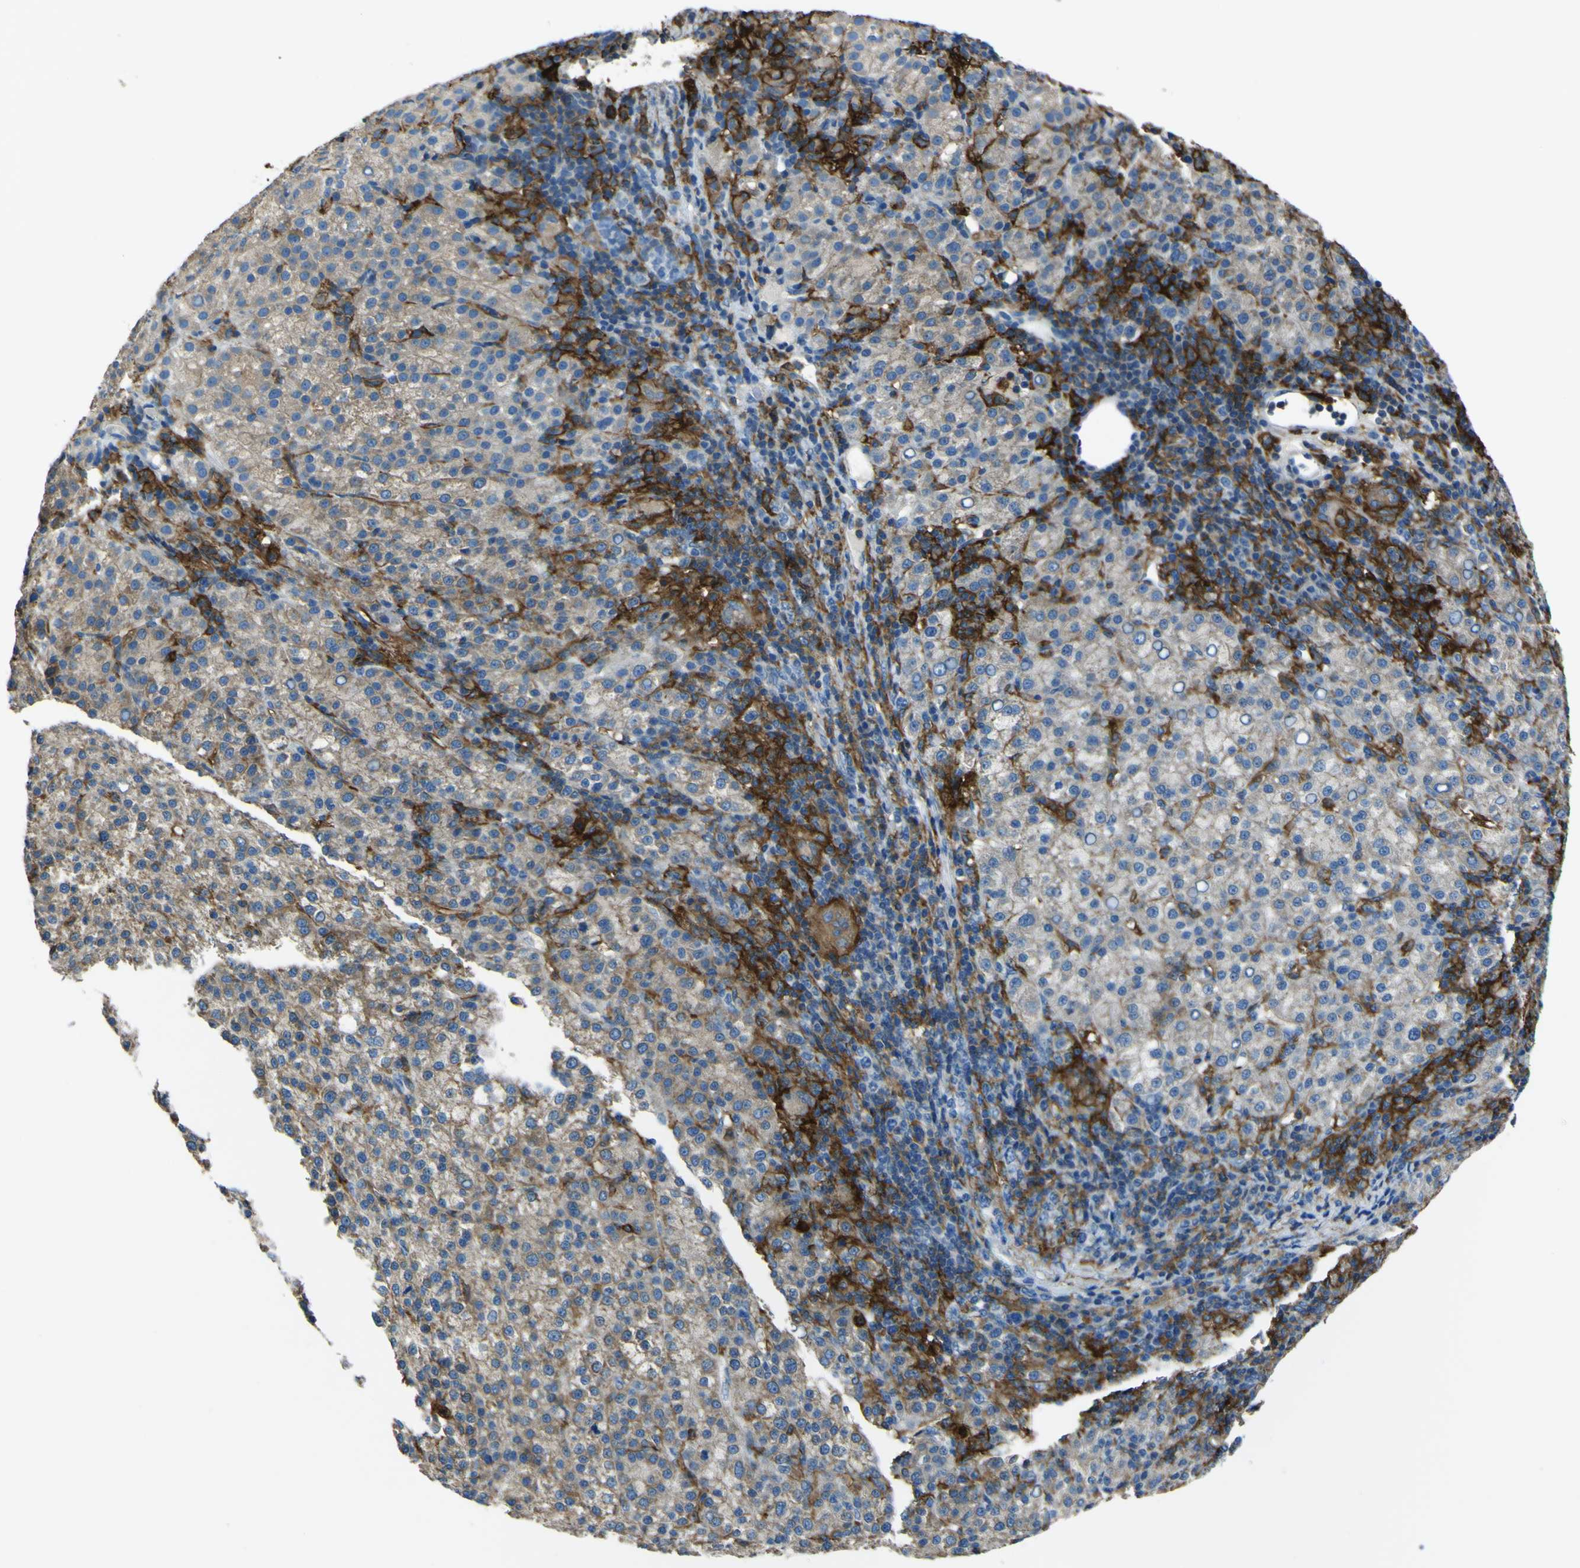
{"staining": {"intensity": "weak", "quantity": "25%-75%", "location": "cytoplasmic/membranous"}, "tissue": "liver cancer", "cell_type": "Tumor cells", "image_type": "cancer", "snomed": [{"axis": "morphology", "description": "Carcinoma, Hepatocellular, NOS"}, {"axis": "topography", "description": "Liver"}], "caption": "About 25%-75% of tumor cells in human hepatocellular carcinoma (liver) reveal weak cytoplasmic/membranous protein expression as visualized by brown immunohistochemical staining.", "gene": "LAIR1", "patient": {"sex": "female", "age": 58}}